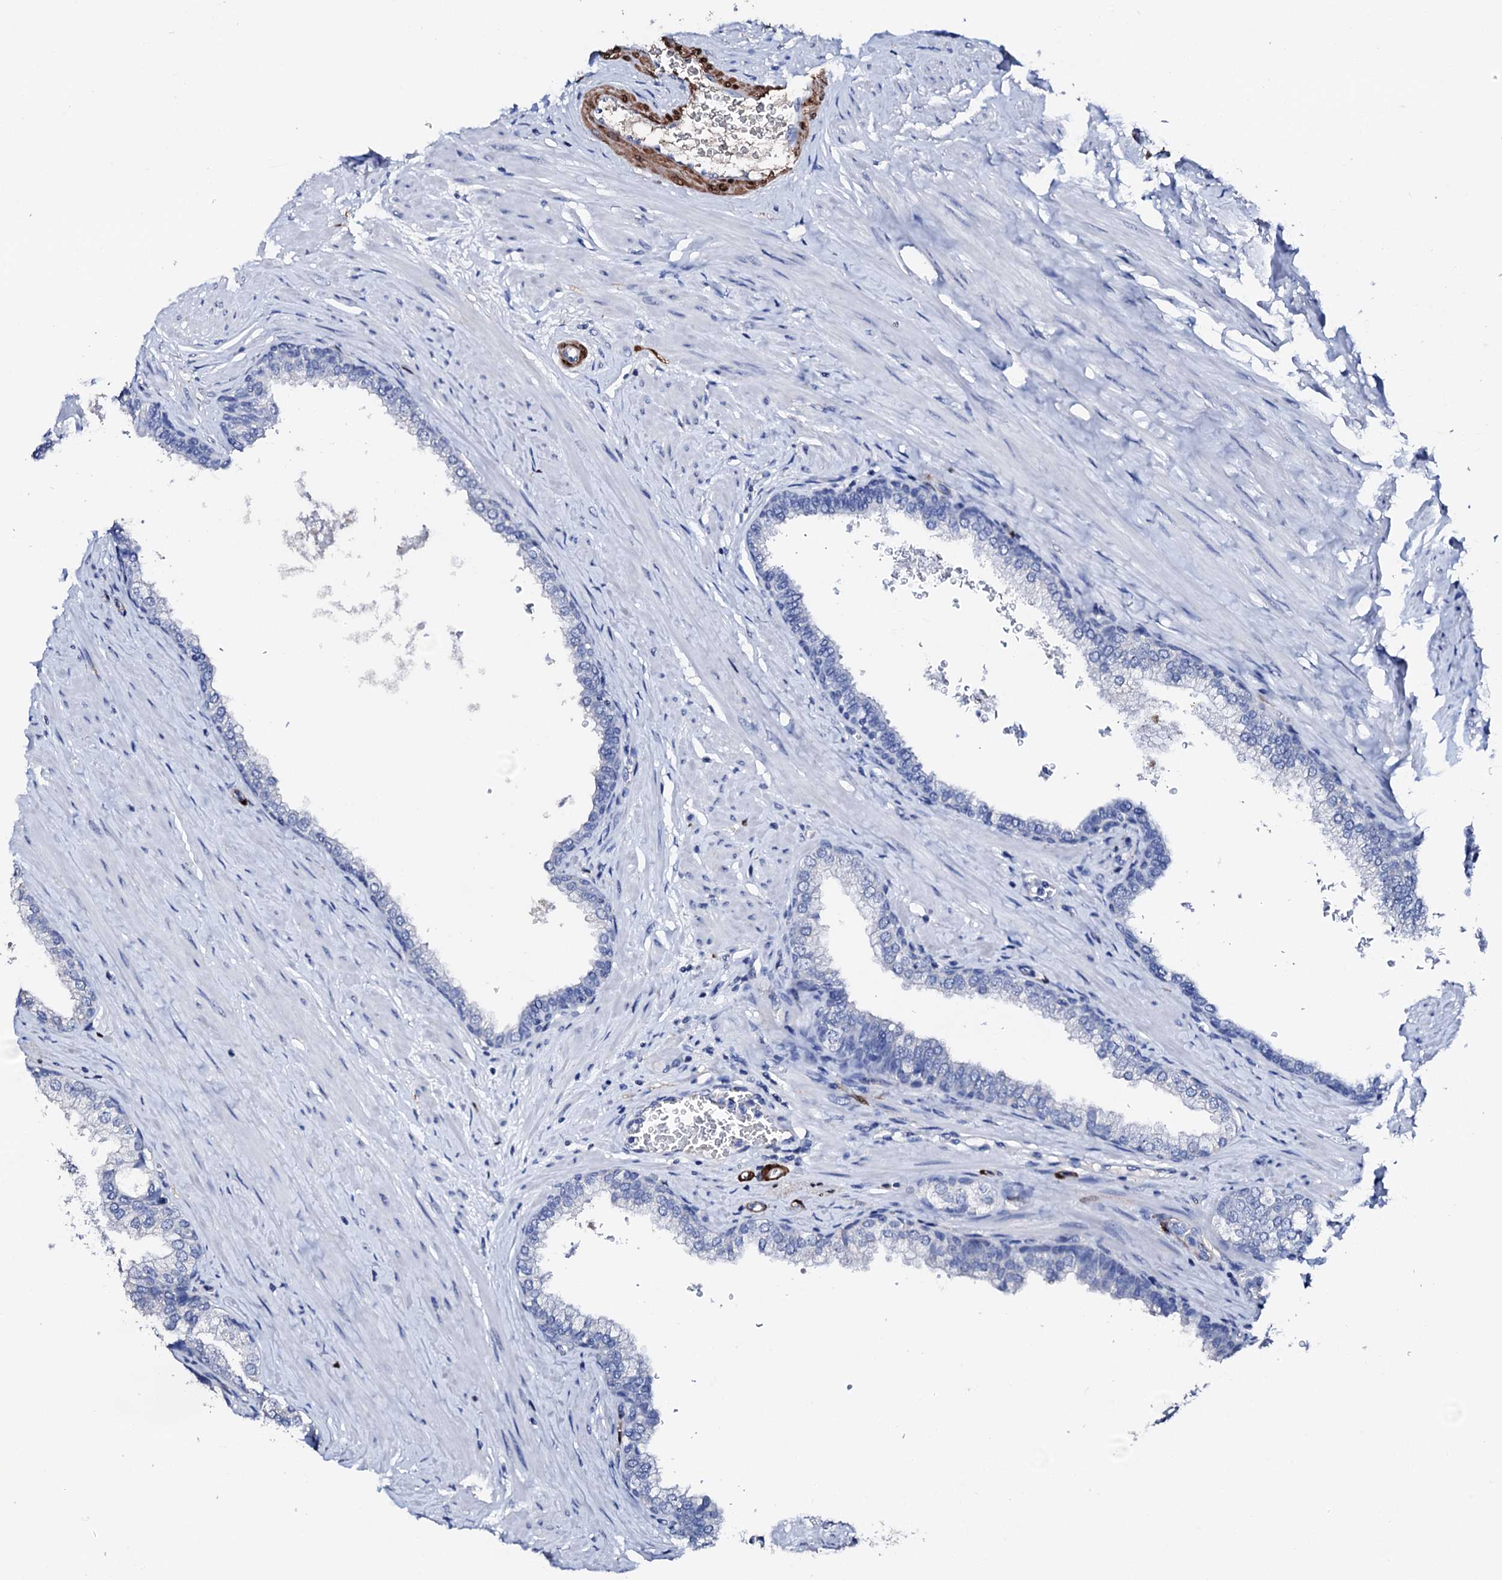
{"staining": {"intensity": "negative", "quantity": "none", "location": "none"}, "tissue": "prostate", "cell_type": "Glandular cells", "image_type": "normal", "snomed": [{"axis": "morphology", "description": "Normal tissue, NOS"}, {"axis": "morphology", "description": "Urothelial carcinoma, Low grade"}, {"axis": "topography", "description": "Urinary bladder"}, {"axis": "topography", "description": "Prostate"}], "caption": "Glandular cells show no significant staining in normal prostate. The staining is performed using DAB brown chromogen with nuclei counter-stained in using hematoxylin.", "gene": "NRIP2", "patient": {"sex": "male", "age": 60}}